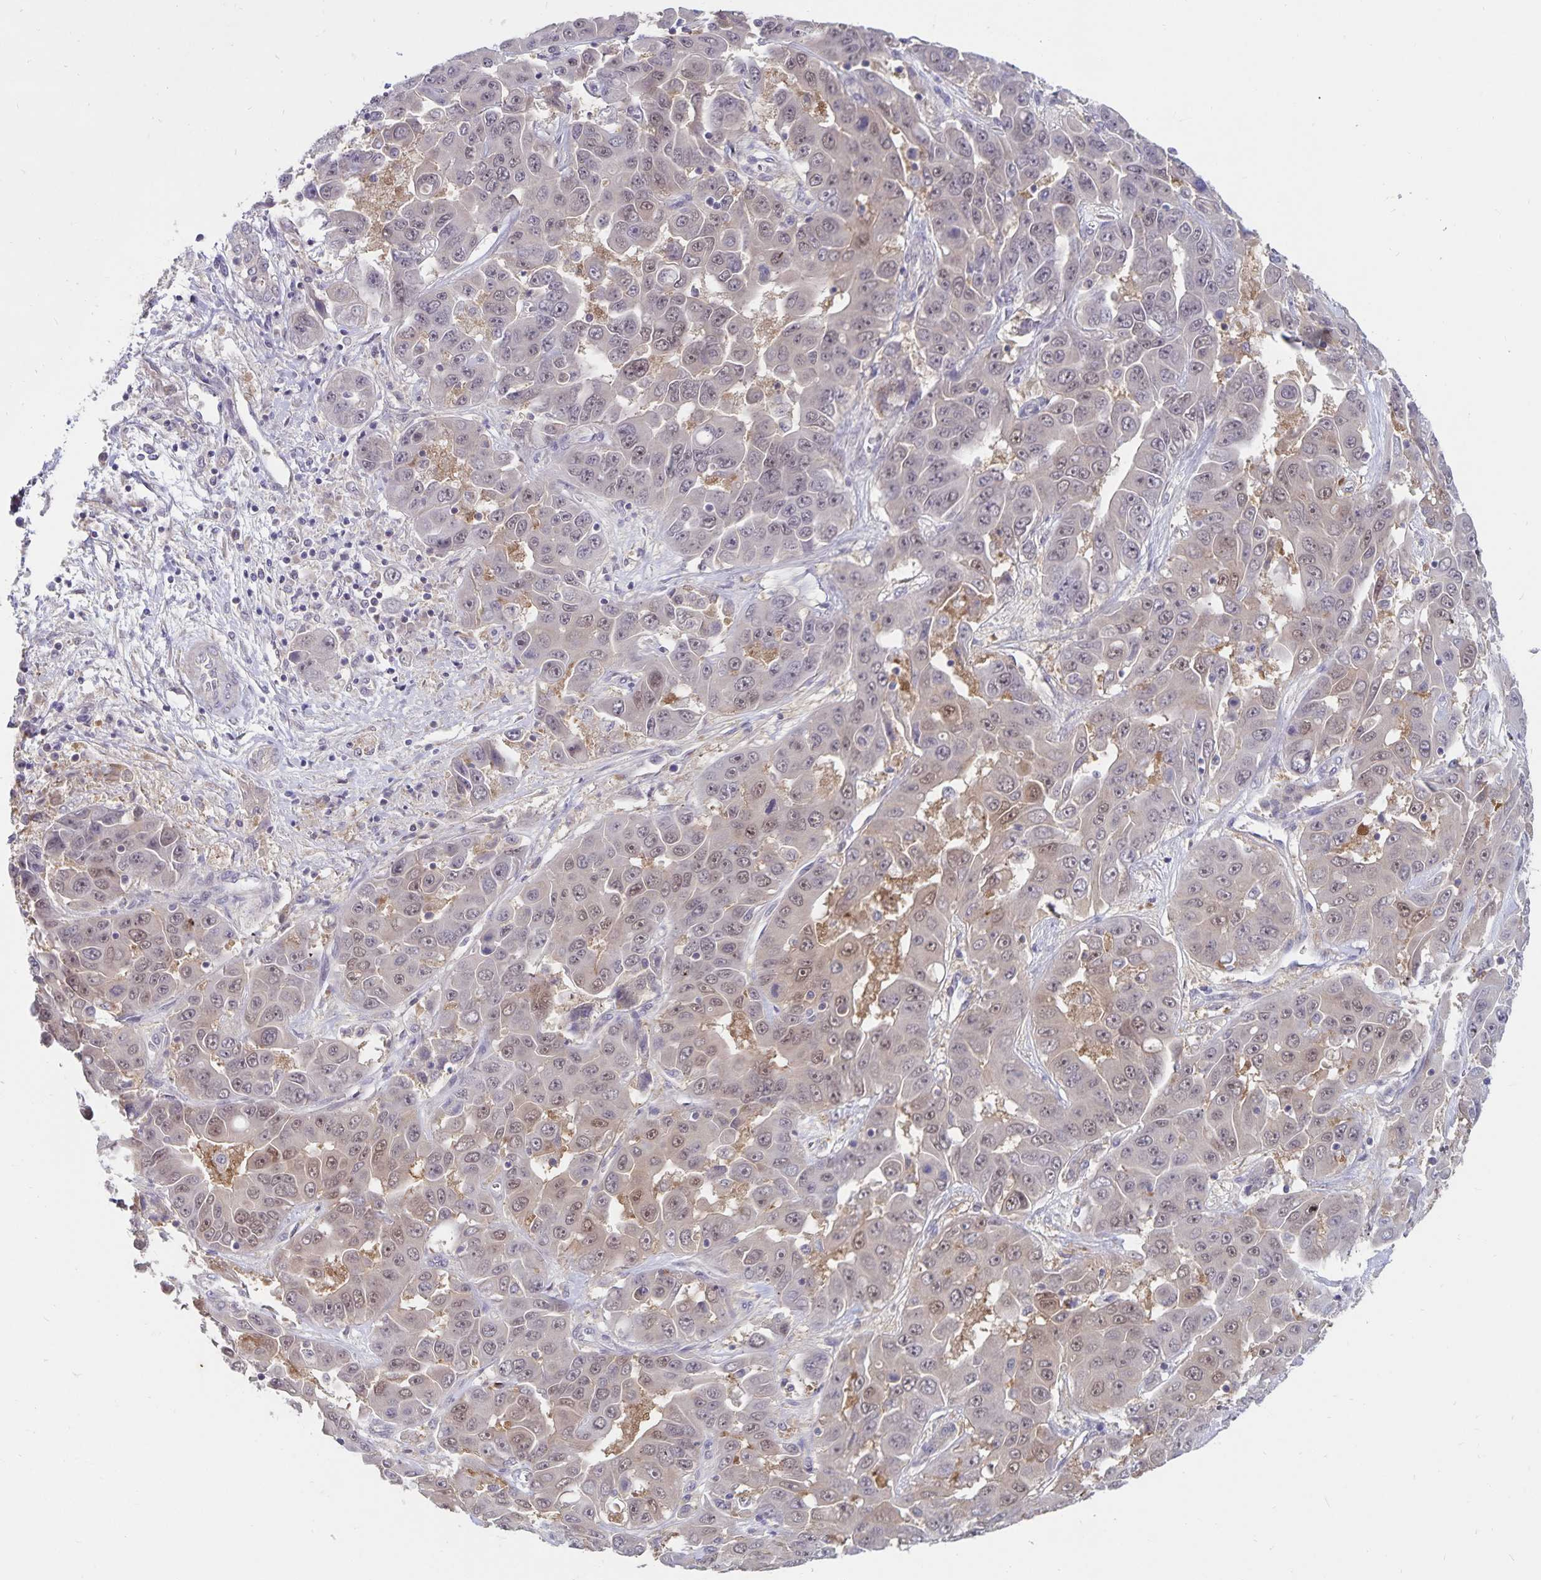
{"staining": {"intensity": "negative", "quantity": "none", "location": "none"}, "tissue": "liver cancer", "cell_type": "Tumor cells", "image_type": "cancer", "snomed": [{"axis": "morphology", "description": "Cholangiocarcinoma"}, {"axis": "topography", "description": "Liver"}], "caption": "There is no significant expression in tumor cells of cholangiocarcinoma (liver).", "gene": "CDKN2B", "patient": {"sex": "female", "age": 52}}